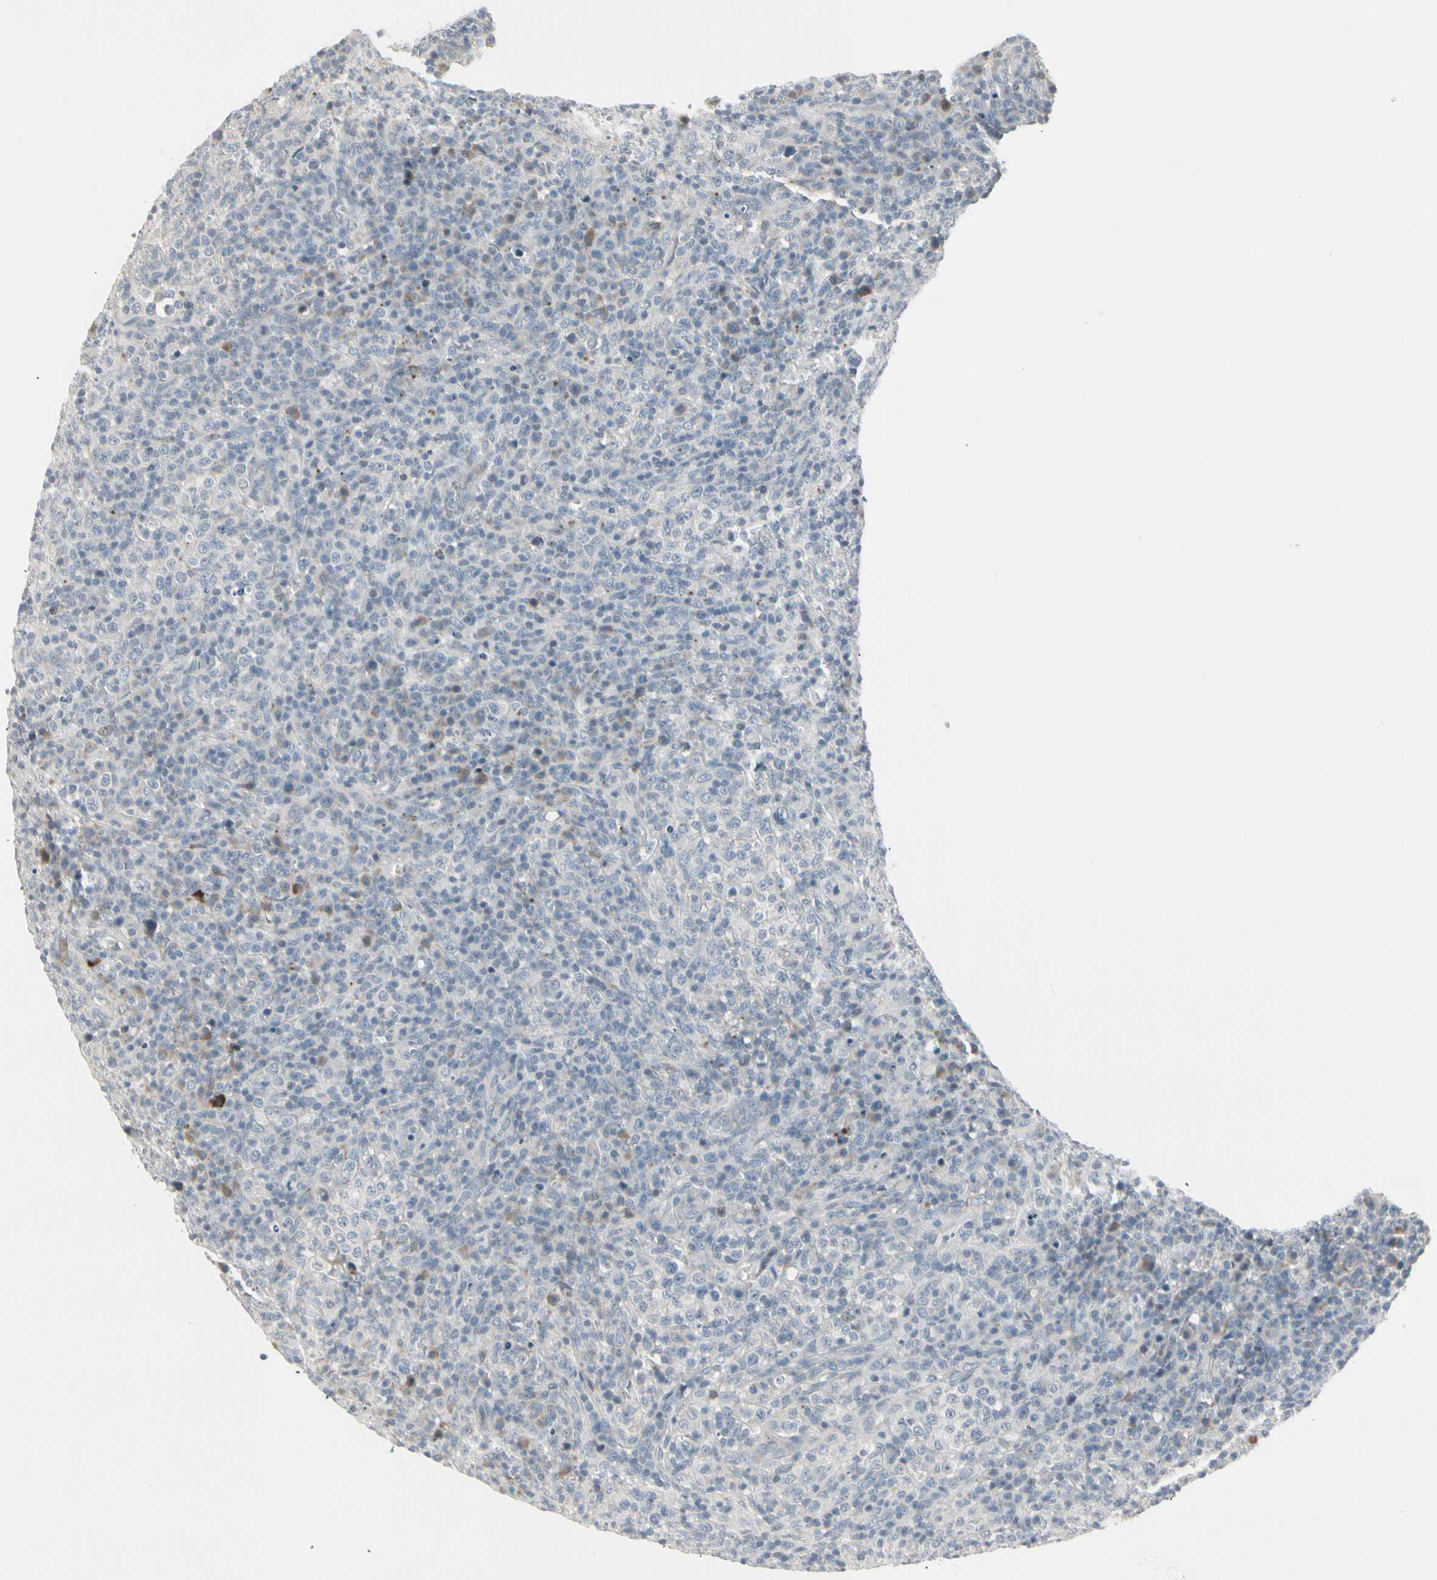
{"staining": {"intensity": "moderate", "quantity": "<25%", "location": "cytoplasmic/membranous"}, "tissue": "lymphoma", "cell_type": "Tumor cells", "image_type": "cancer", "snomed": [{"axis": "morphology", "description": "Malignant lymphoma, non-Hodgkin's type, High grade"}, {"axis": "topography", "description": "Lymph node"}], "caption": "A histopathology image showing moderate cytoplasmic/membranous positivity in approximately <25% of tumor cells in lymphoma, as visualized by brown immunohistochemical staining.", "gene": "DMPK", "patient": {"sex": "female", "age": 76}}